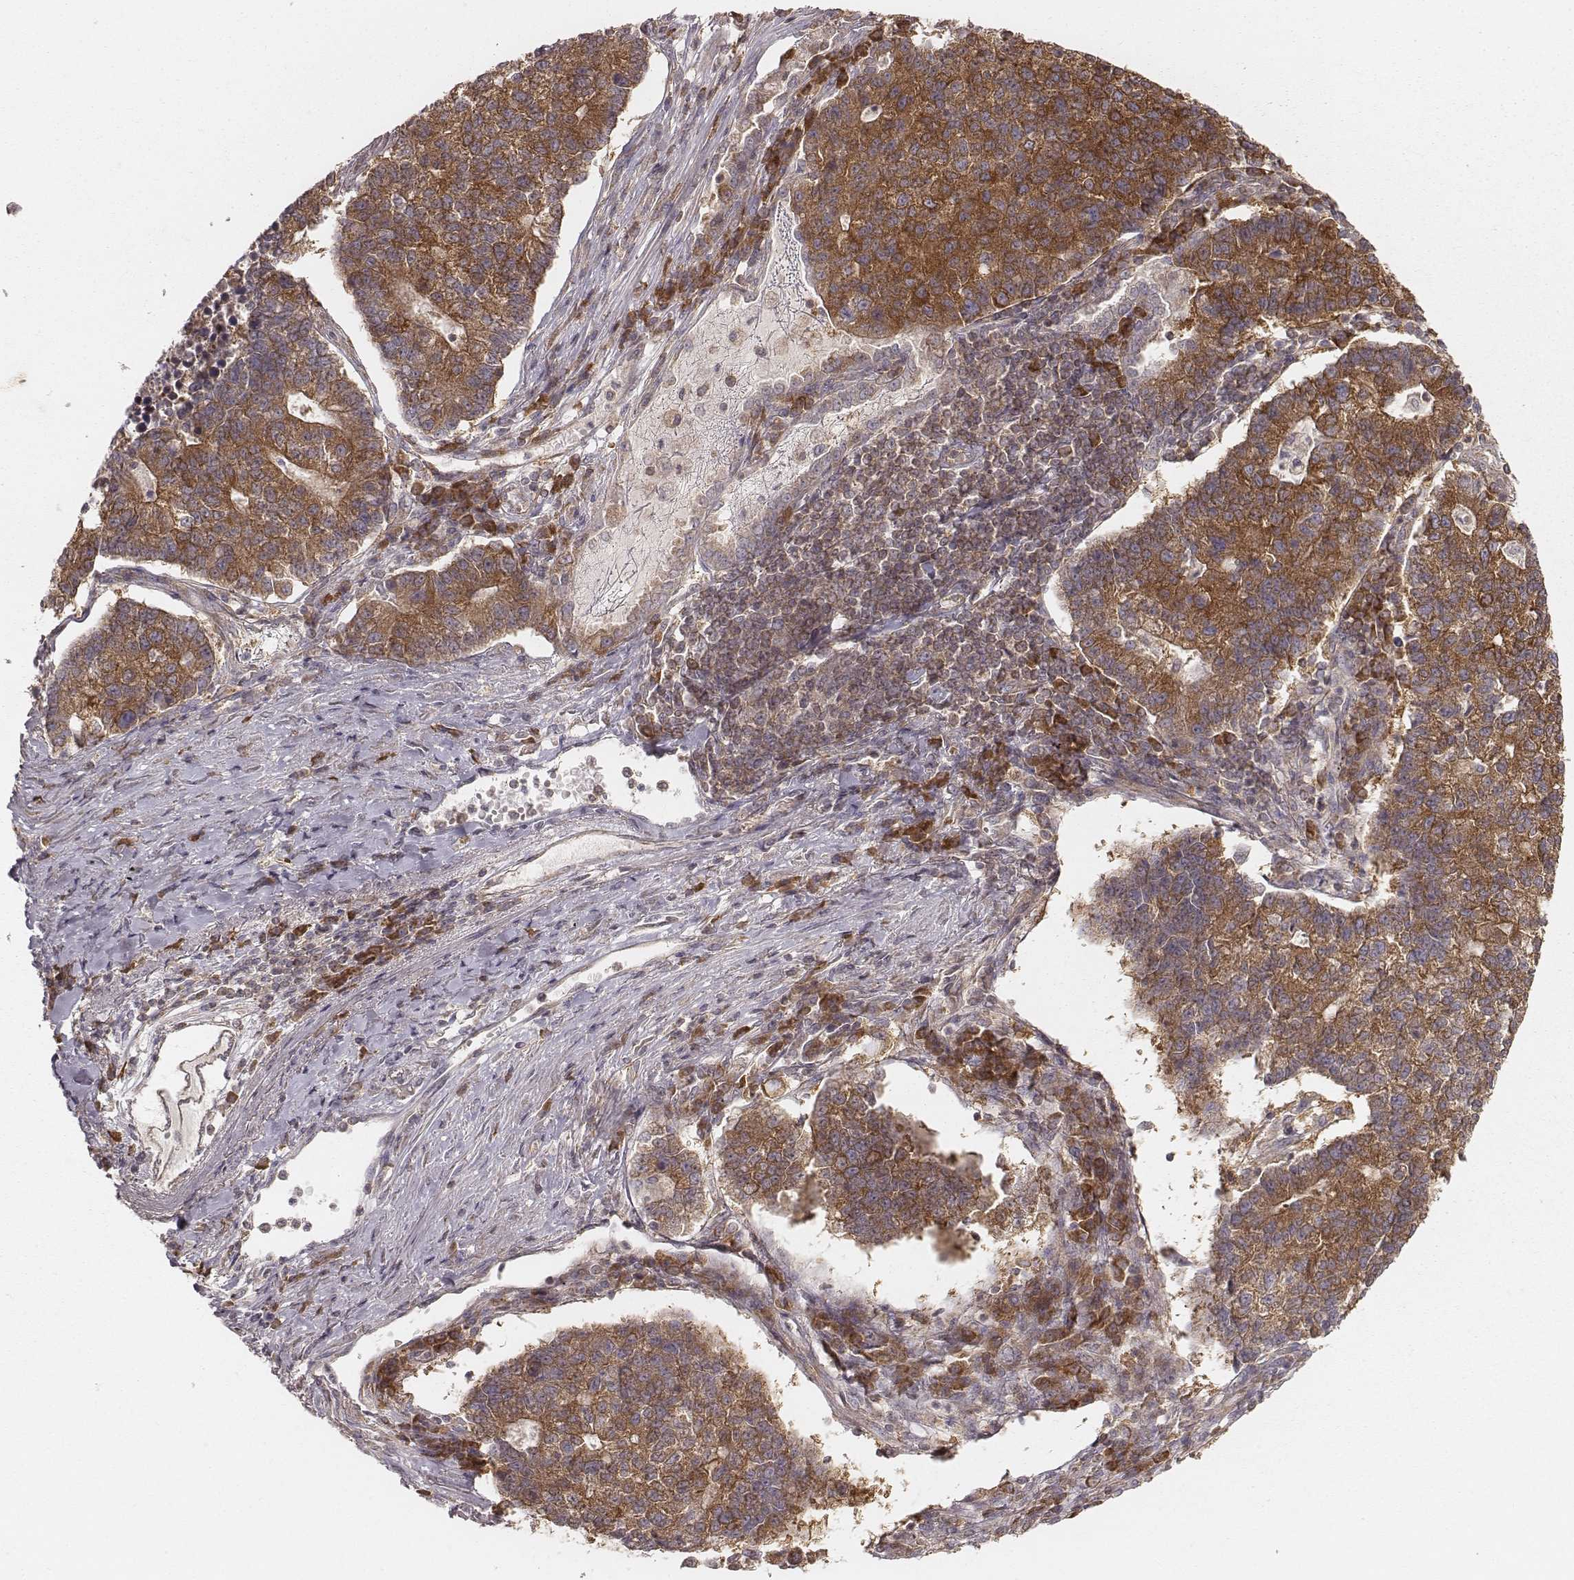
{"staining": {"intensity": "moderate", "quantity": ">75%", "location": "cytoplasmic/membranous"}, "tissue": "lung cancer", "cell_type": "Tumor cells", "image_type": "cancer", "snomed": [{"axis": "morphology", "description": "Adenocarcinoma, NOS"}, {"axis": "topography", "description": "Lung"}], "caption": "Immunohistochemical staining of lung cancer demonstrates moderate cytoplasmic/membranous protein positivity in approximately >75% of tumor cells.", "gene": "CARS1", "patient": {"sex": "male", "age": 57}}